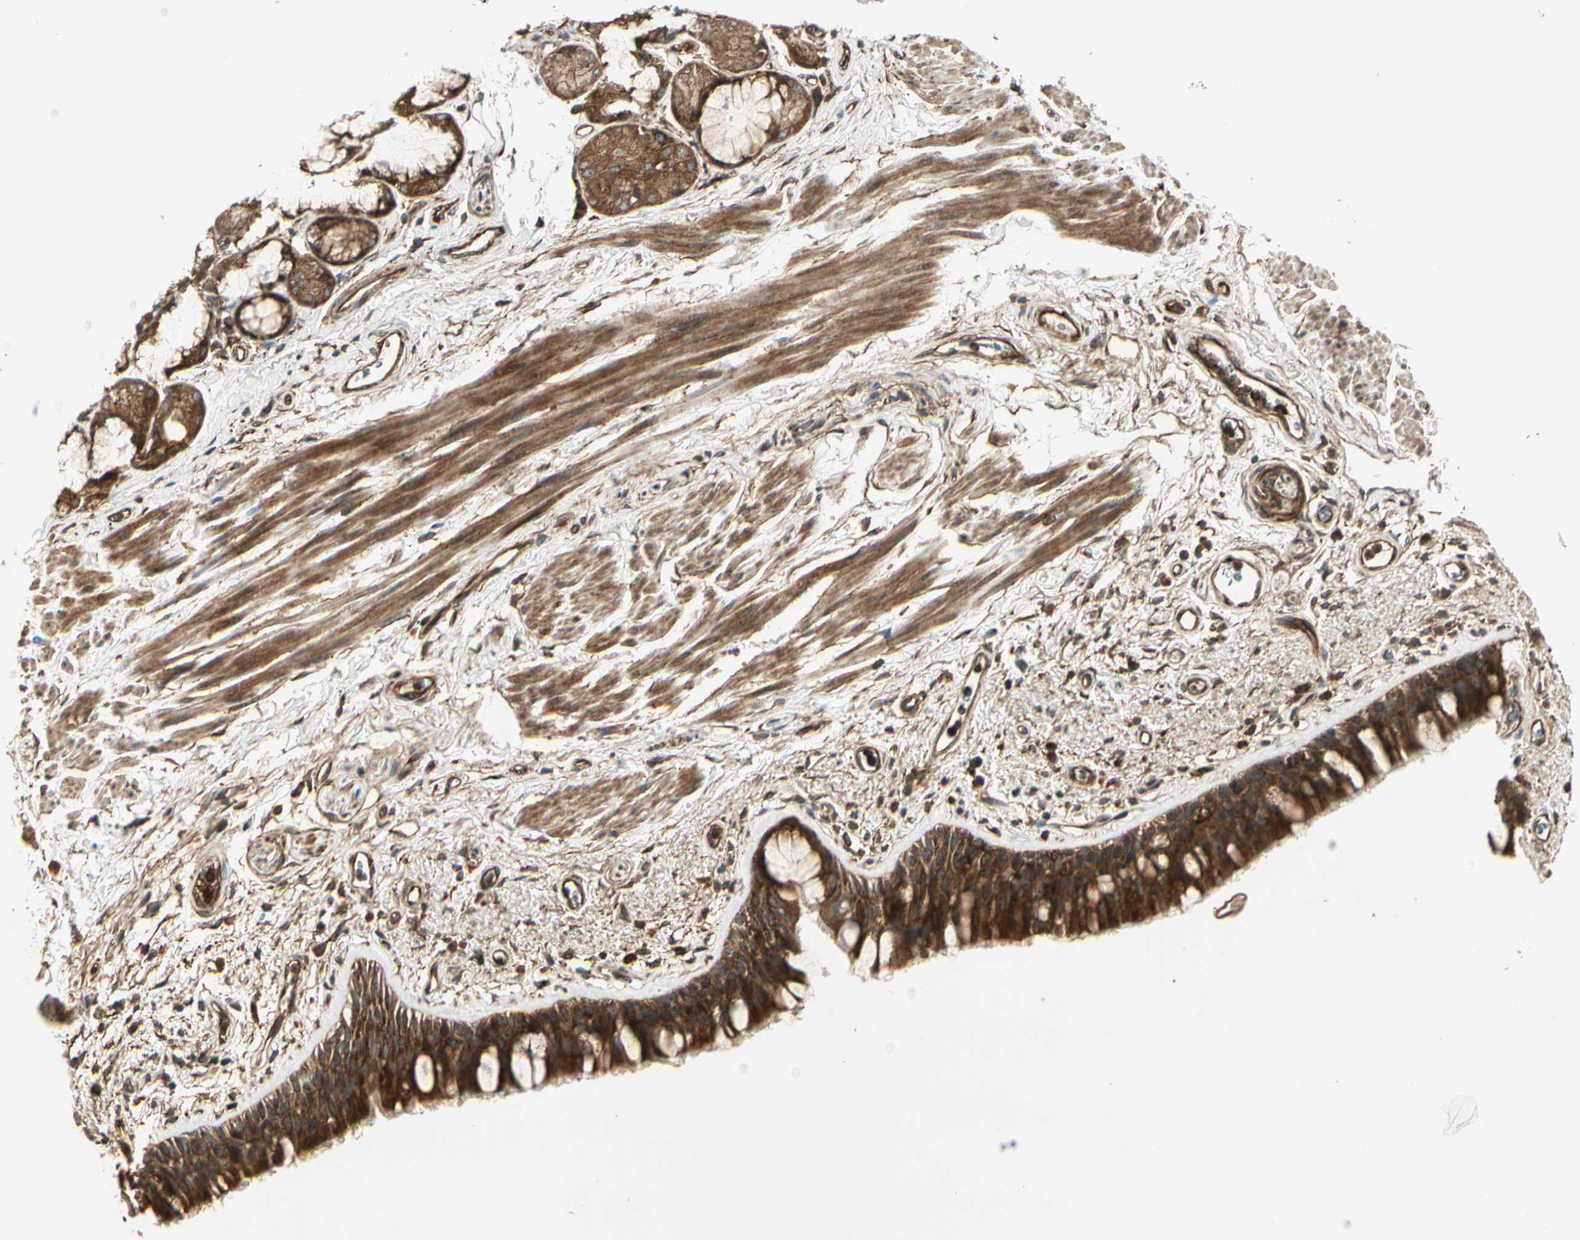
{"staining": {"intensity": "strong", "quantity": ">75%", "location": "cytoplasmic/membranous"}, "tissue": "bronchus", "cell_type": "Respiratory epithelial cells", "image_type": "normal", "snomed": [{"axis": "morphology", "description": "Normal tissue, NOS"}, {"axis": "morphology", "description": "Adenocarcinoma, NOS"}, {"axis": "topography", "description": "Bronchus"}, {"axis": "topography", "description": "Lung"}], "caption": "Approximately >75% of respiratory epithelial cells in normal human bronchus demonstrate strong cytoplasmic/membranous protein expression as visualized by brown immunohistochemical staining.", "gene": "FKBP15", "patient": {"sex": "female", "age": 54}}